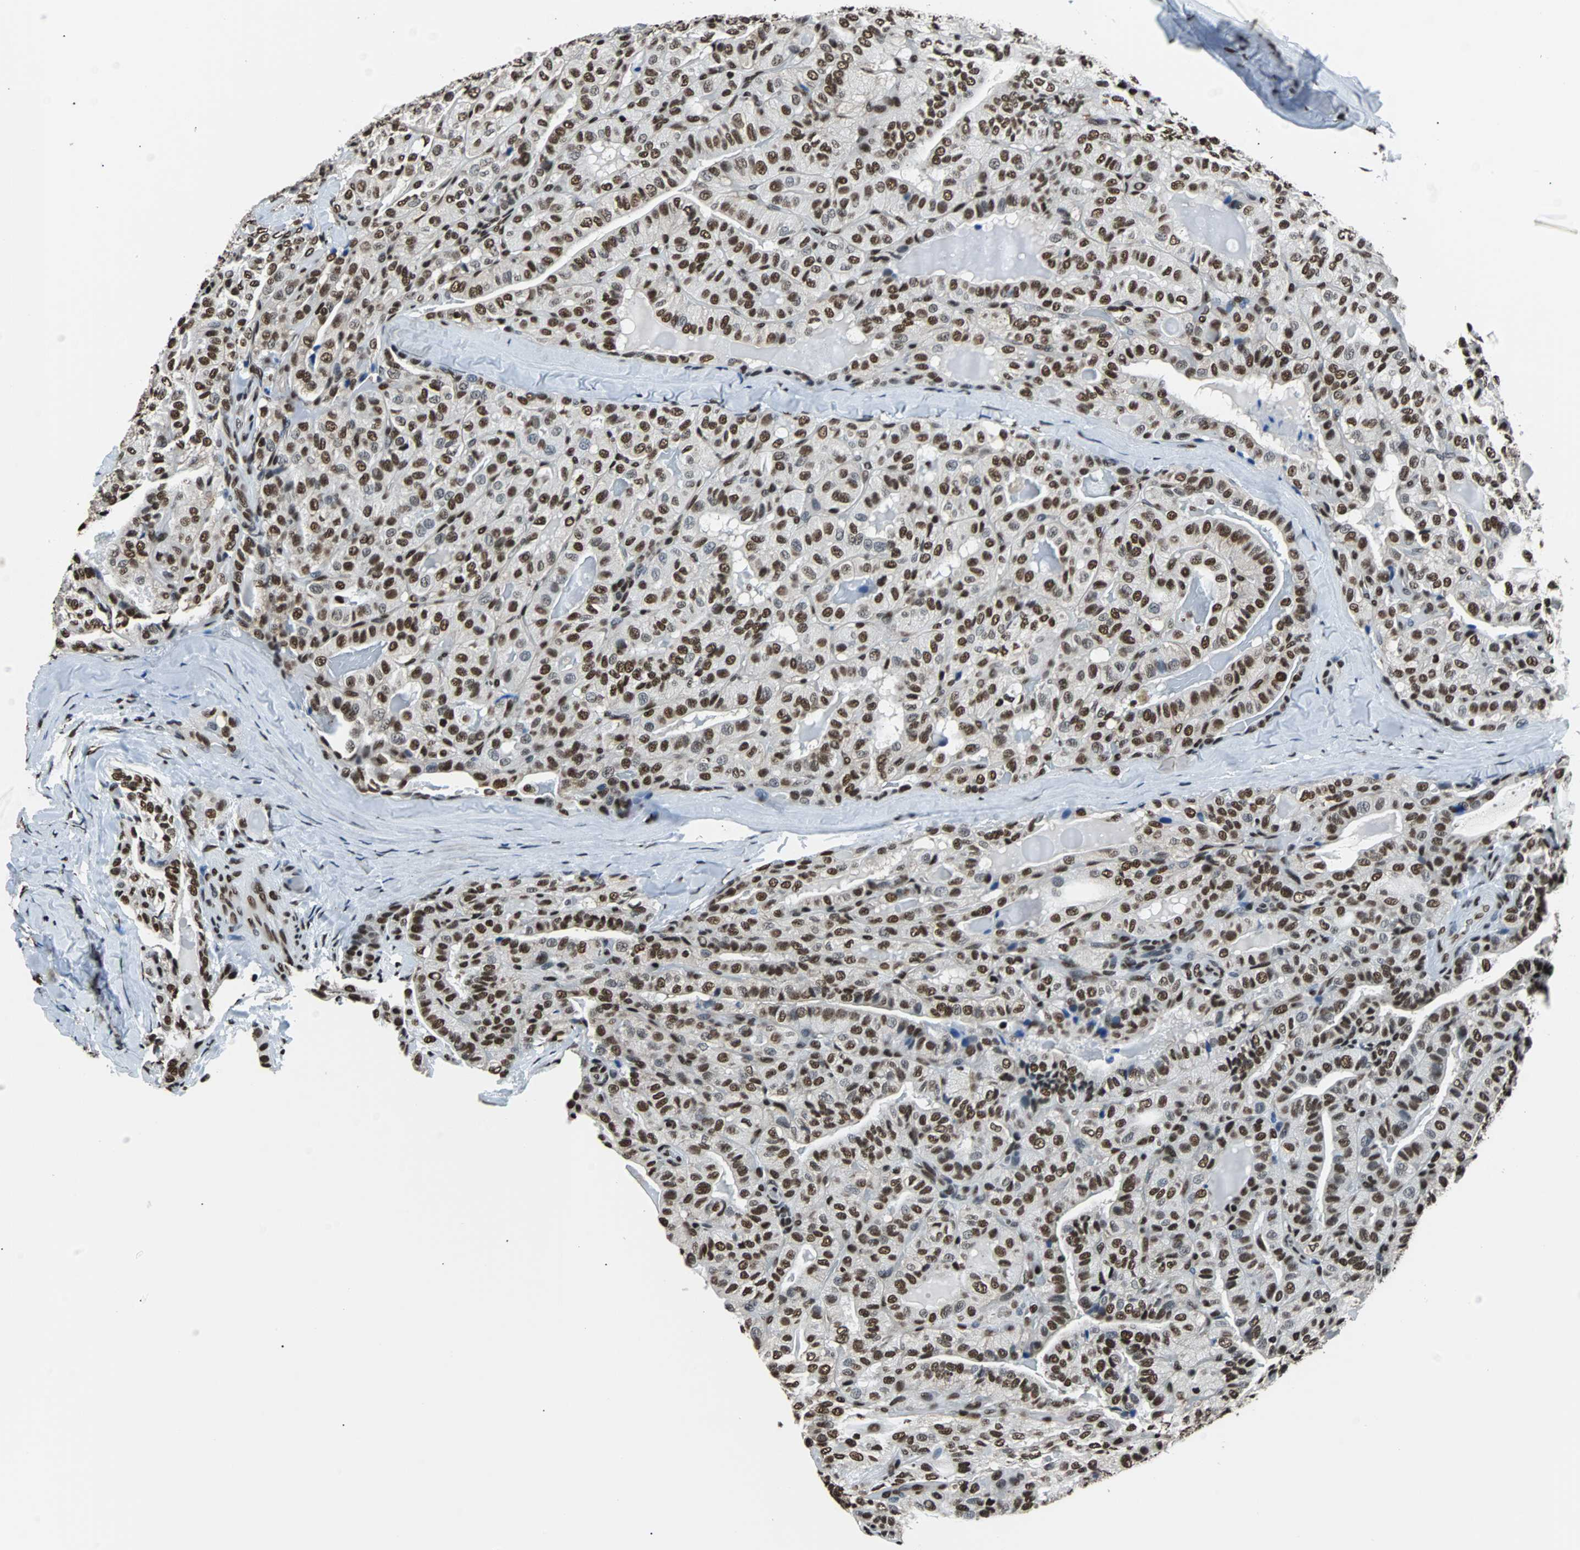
{"staining": {"intensity": "strong", "quantity": ">75%", "location": "nuclear"}, "tissue": "thyroid cancer", "cell_type": "Tumor cells", "image_type": "cancer", "snomed": [{"axis": "morphology", "description": "Papillary adenocarcinoma, NOS"}, {"axis": "topography", "description": "Thyroid gland"}], "caption": "Papillary adenocarcinoma (thyroid) tissue displays strong nuclear positivity in approximately >75% of tumor cells (Brightfield microscopy of DAB IHC at high magnification).", "gene": "FUBP1", "patient": {"sex": "male", "age": 77}}